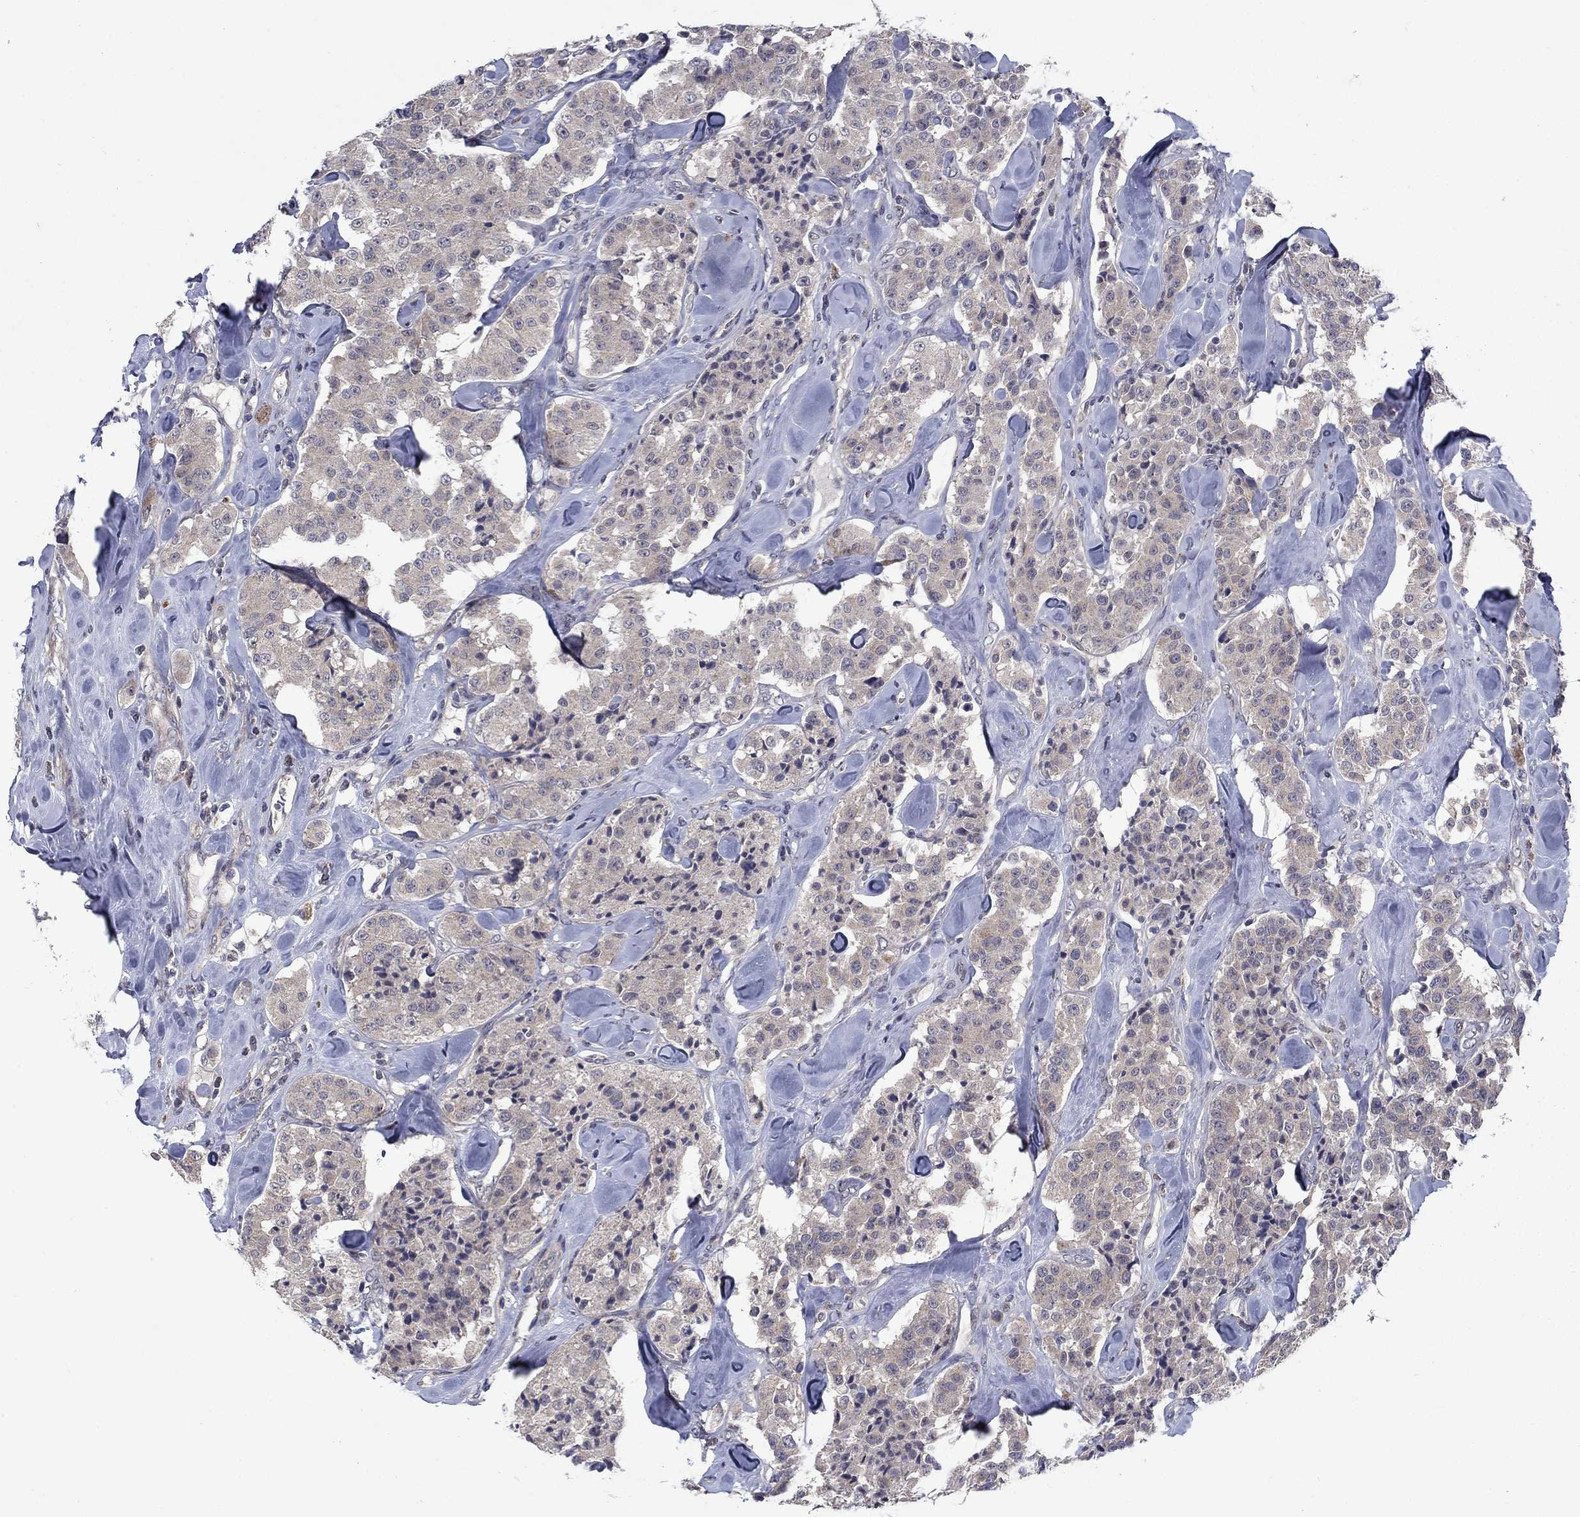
{"staining": {"intensity": "negative", "quantity": "none", "location": "none"}, "tissue": "carcinoid", "cell_type": "Tumor cells", "image_type": "cancer", "snomed": [{"axis": "morphology", "description": "Carcinoid, malignant, NOS"}, {"axis": "topography", "description": "Pancreas"}], "caption": "Tumor cells are negative for brown protein staining in carcinoid.", "gene": "FAM3B", "patient": {"sex": "male", "age": 41}}